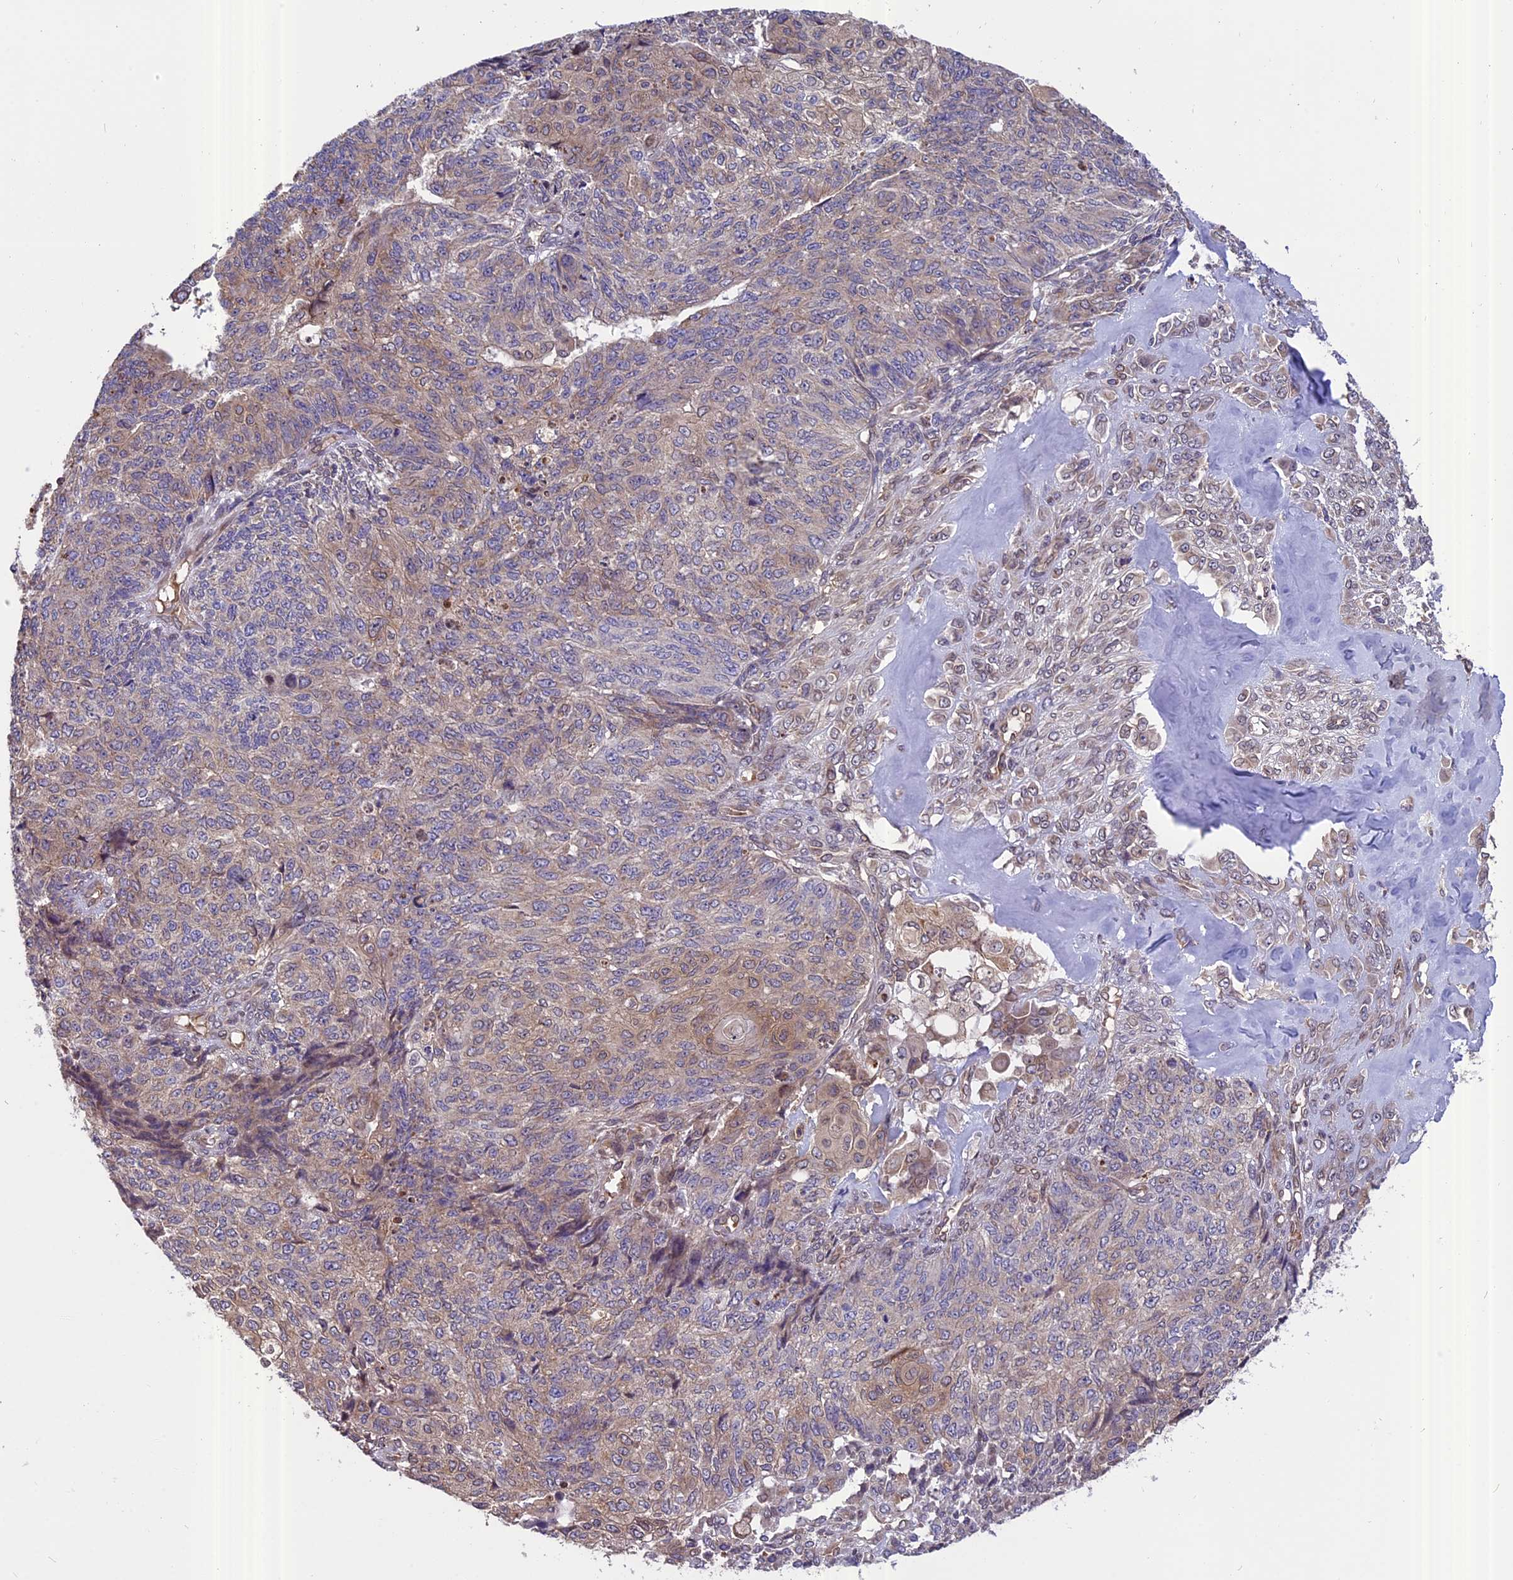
{"staining": {"intensity": "moderate", "quantity": "<25%", "location": "cytoplasmic/membranous,nuclear"}, "tissue": "endometrial cancer", "cell_type": "Tumor cells", "image_type": "cancer", "snomed": [{"axis": "morphology", "description": "Adenocarcinoma, NOS"}, {"axis": "topography", "description": "Endometrium"}], "caption": "Immunohistochemistry photomicrograph of neoplastic tissue: endometrial cancer (adenocarcinoma) stained using IHC displays low levels of moderate protein expression localized specifically in the cytoplasmic/membranous and nuclear of tumor cells, appearing as a cytoplasmic/membranous and nuclear brown color.", "gene": "CHMP2A", "patient": {"sex": "female", "age": 32}}